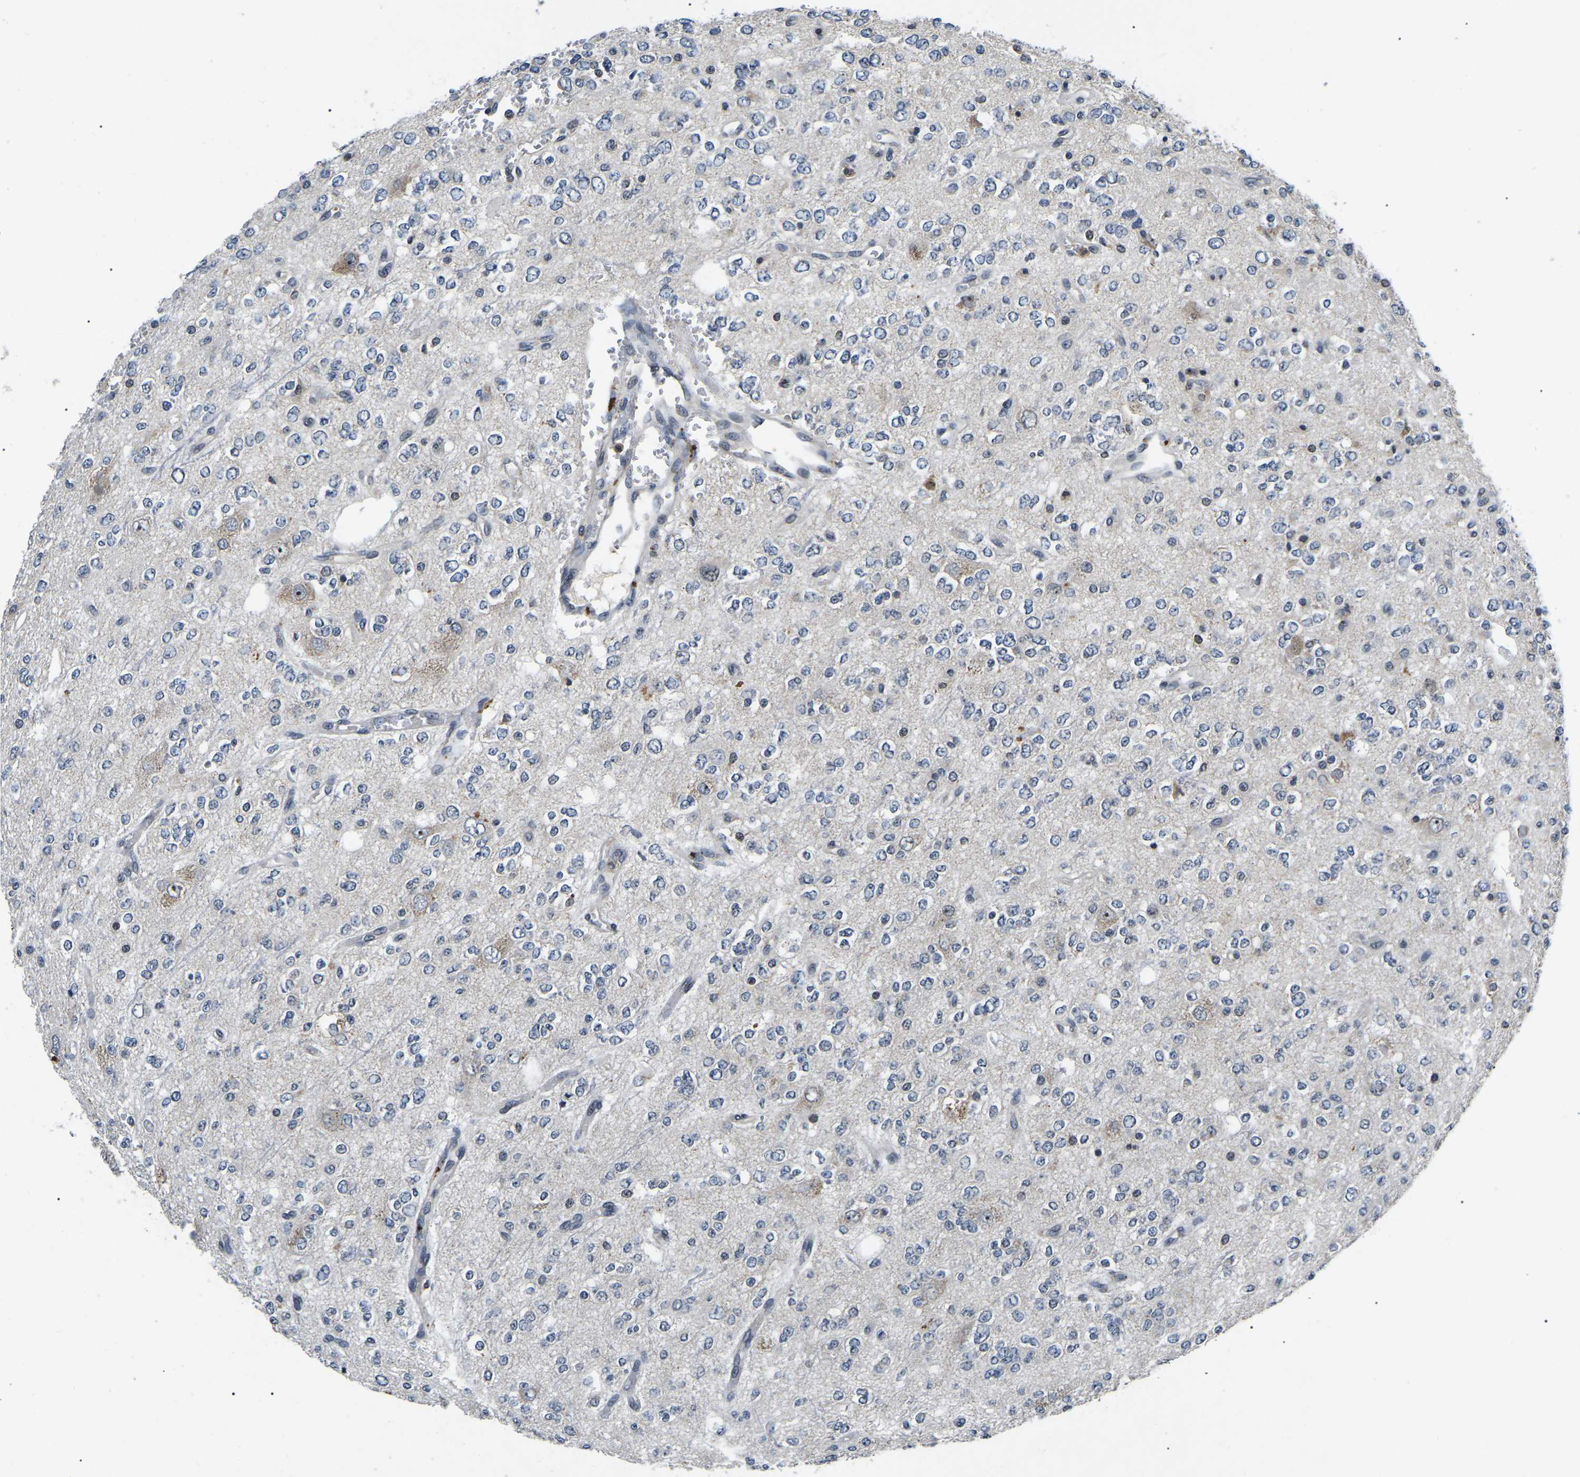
{"staining": {"intensity": "negative", "quantity": "none", "location": "none"}, "tissue": "glioma", "cell_type": "Tumor cells", "image_type": "cancer", "snomed": [{"axis": "morphology", "description": "Glioma, malignant, Low grade"}, {"axis": "topography", "description": "Brain"}], "caption": "The image shows no significant expression in tumor cells of malignant glioma (low-grade).", "gene": "RBM28", "patient": {"sex": "male", "age": 38}}